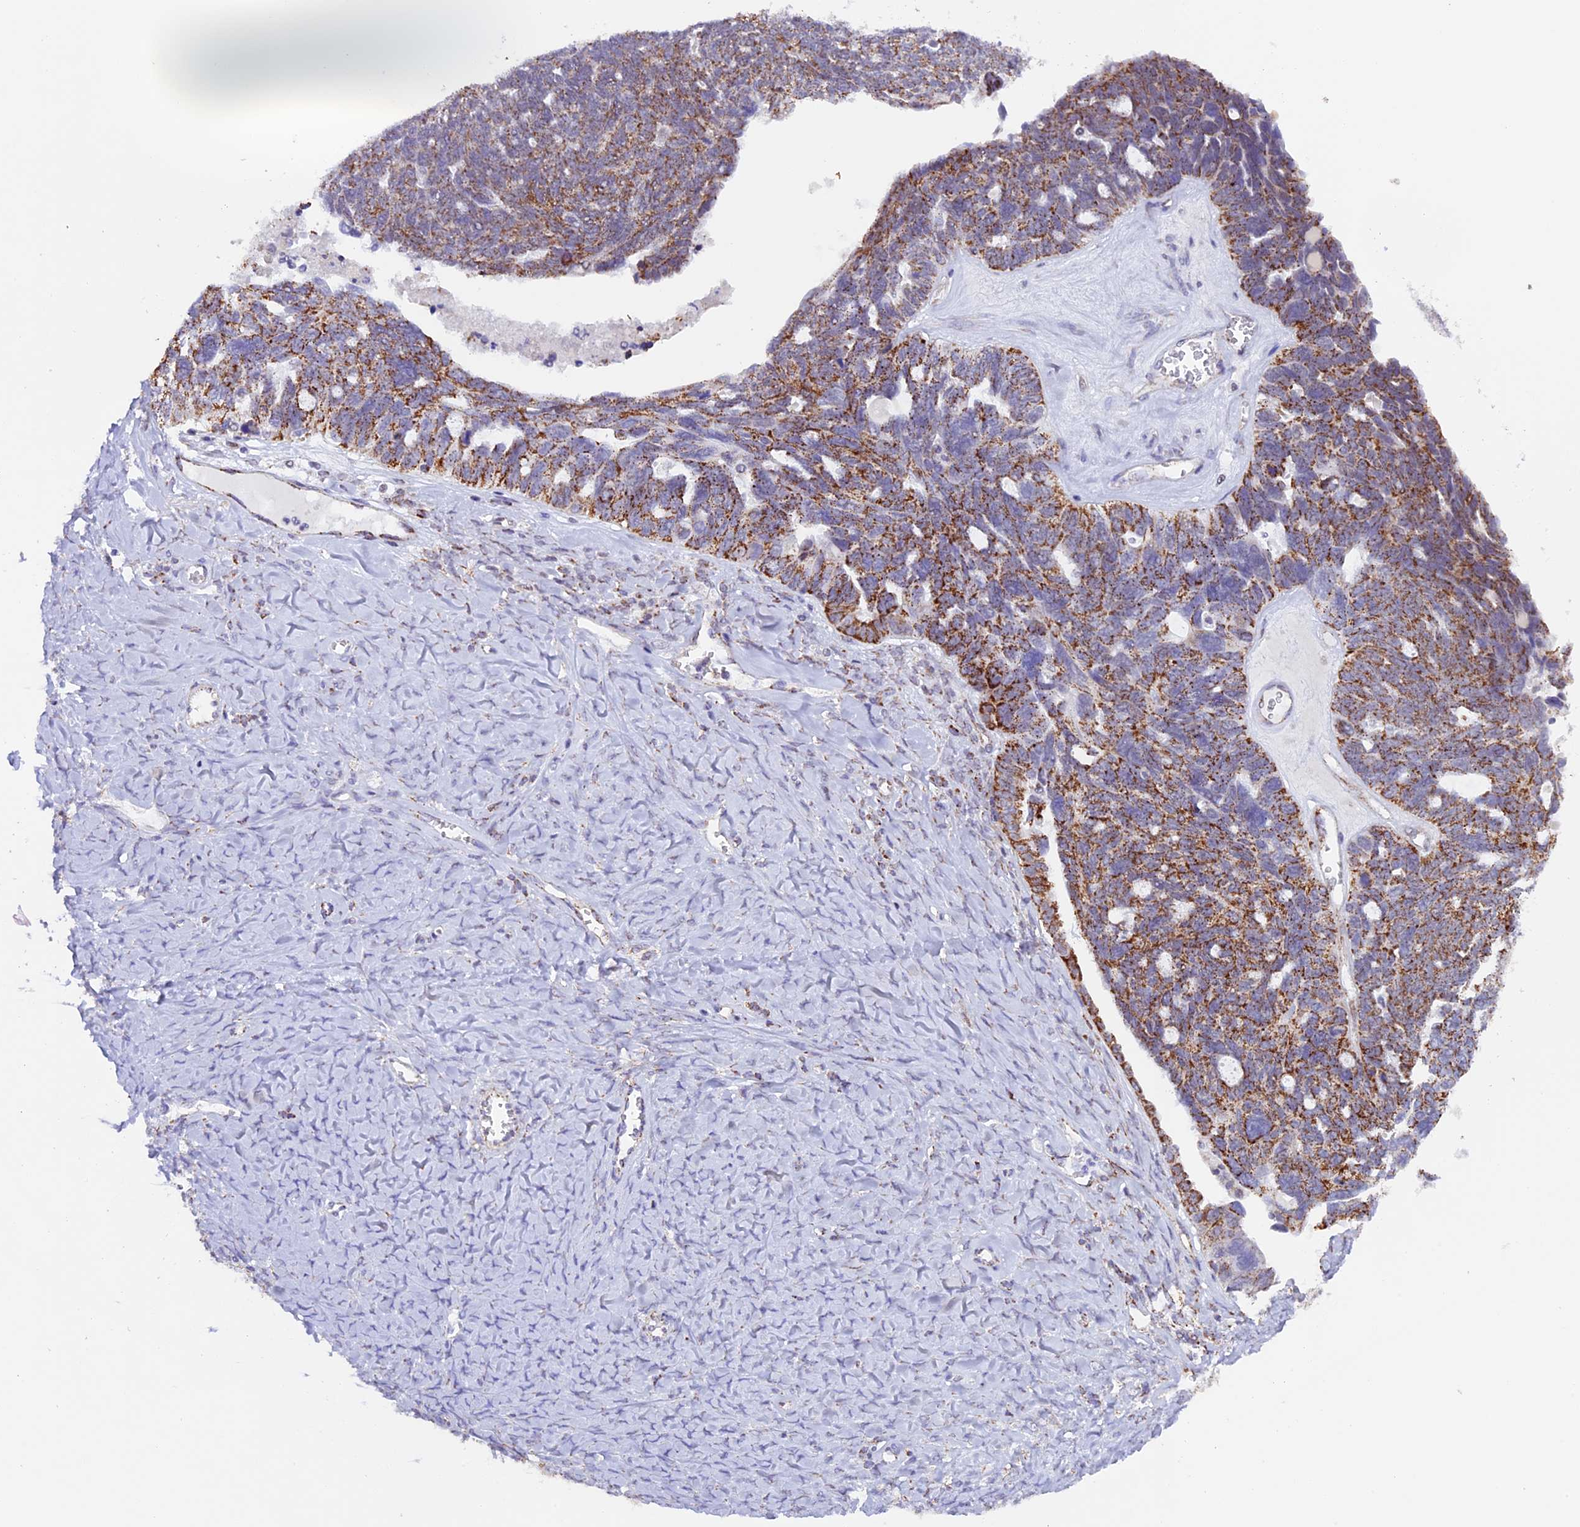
{"staining": {"intensity": "moderate", "quantity": "25%-75%", "location": "cytoplasmic/membranous"}, "tissue": "ovarian cancer", "cell_type": "Tumor cells", "image_type": "cancer", "snomed": [{"axis": "morphology", "description": "Cystadenocarcinoma, serous, NOS"}, {"axis": "topography", "description": "Ovary"}], "caption": "DAB (3,3'-diaminobenzidine) immunohistochemical staining of serous cystadenocarcinoma (ovarian) reveals moderate cytoplasmic/membranous protein expression in about 25%-75% of tumor cells. (Stains: DAB in brown, nuclei in blue, Microscopy: brightfield microscopy at high magnification).", "gene": "TFAM", "patient": {"sex": "female", "age": 79}}